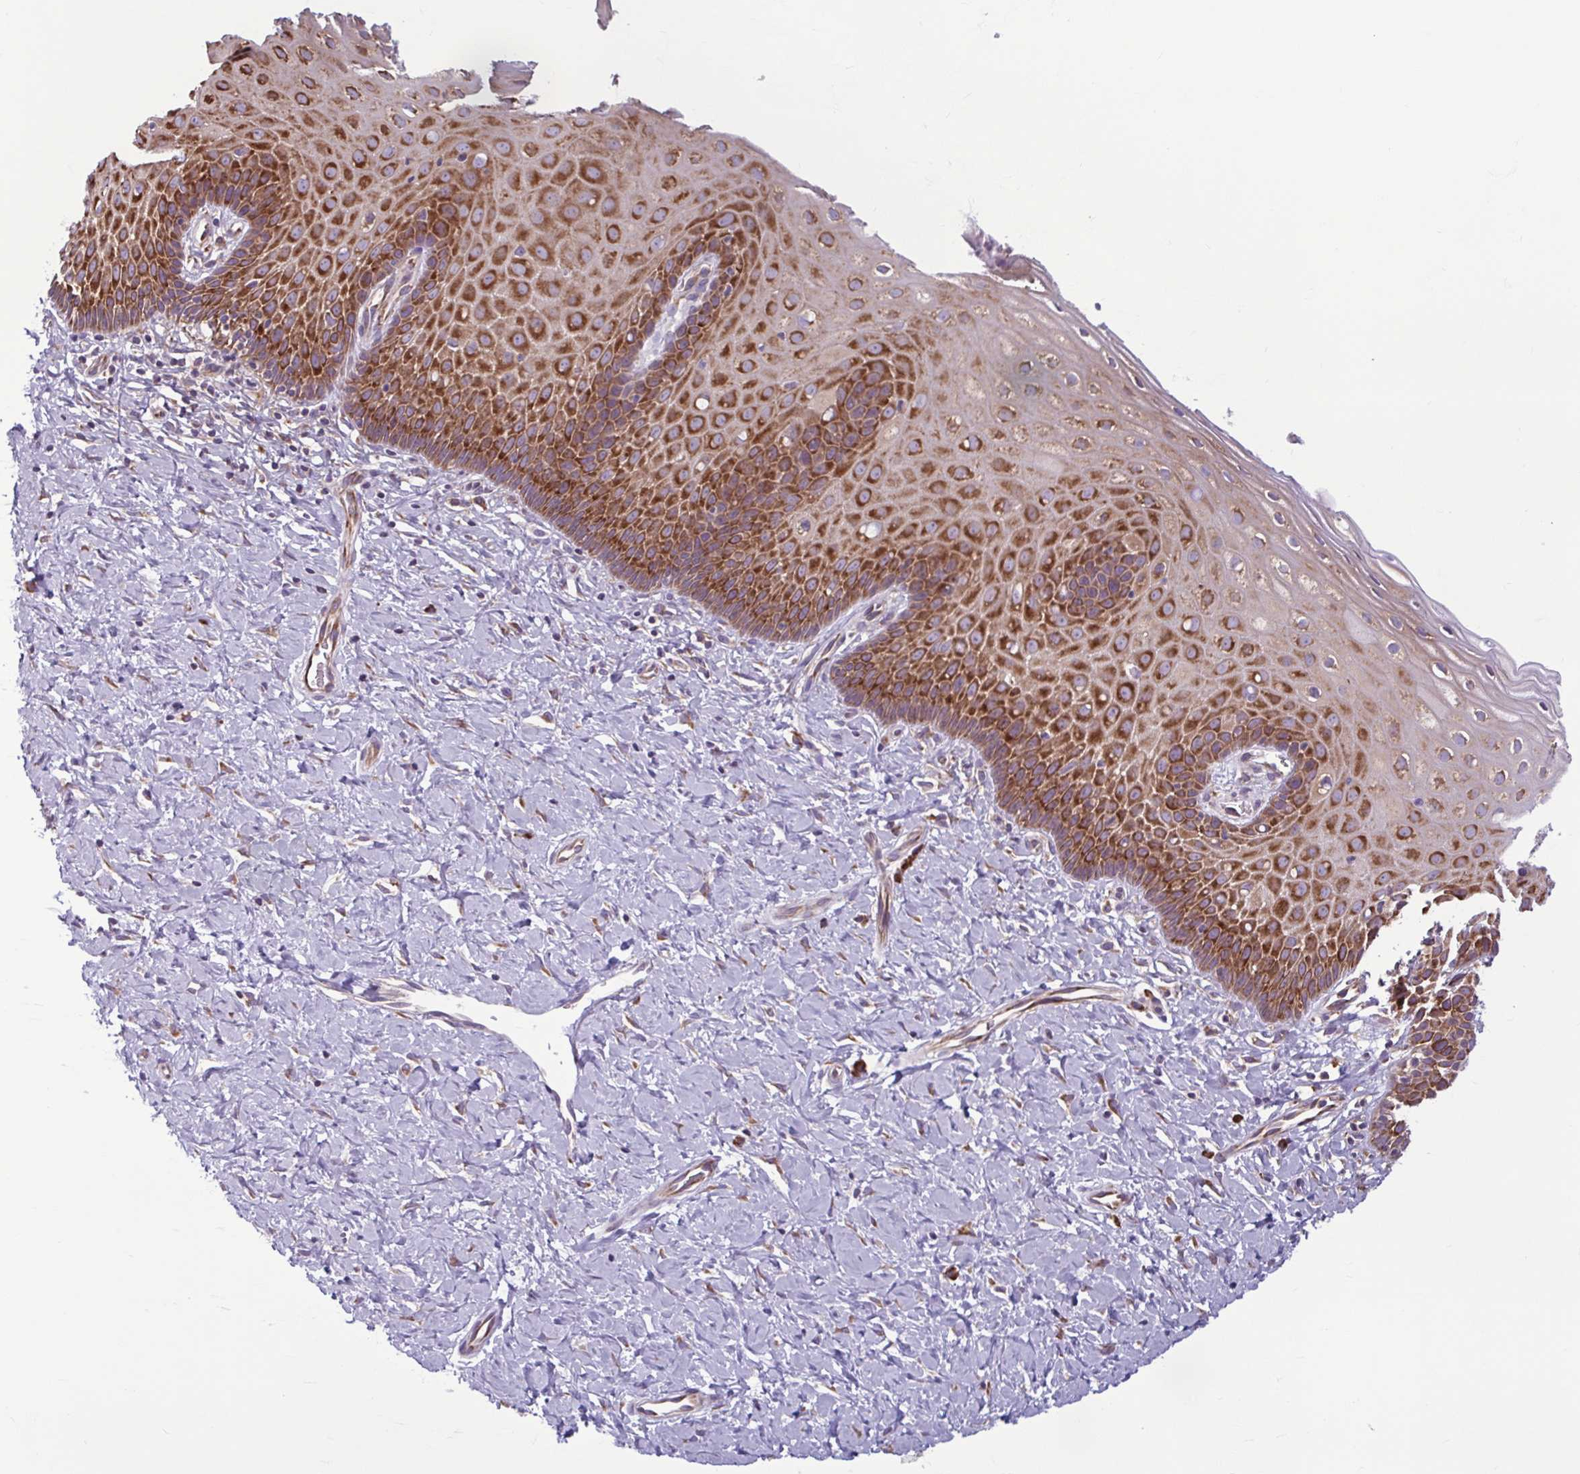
{"staining": {"intensity": "moderate", "quantity": "<25%", "location": "cytoplasmic/membranous"}, "tissue": "cervix", "cell_type": "Glandular cells", "image_type": "normal", "snomed": [{"axis": "morphology", "description": "Normal tissue, NOS"}, {"axis": "topography", "description": "Cervix"}], "caption": "This is an image of immunohistochemistry staining of benign cervix, which shows moderate staining in the cytoplasmic/membranous of glandular cells.", "gene": "RPS16", "patient": {"sex": "female", "age": 37}}